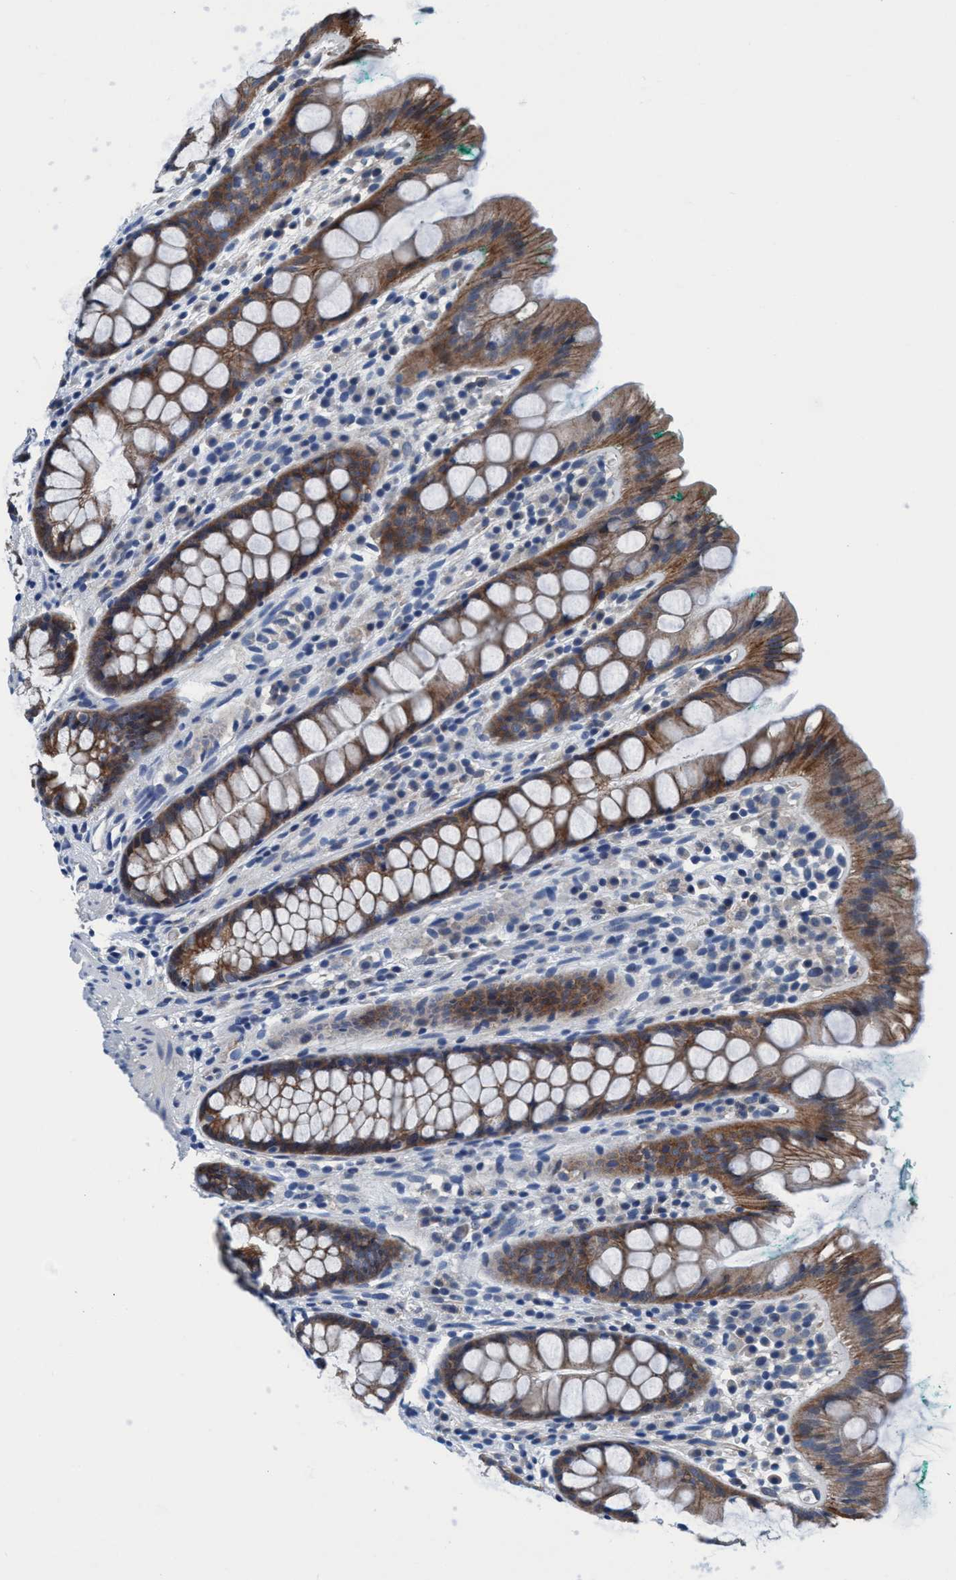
{"staining": {"intensity": "moderate", "quantity": ">75%", "location": "cytoplasmic/membranous"}, "tissue": "rectum", "cell_type": "Glandular cells", "image_type": "normal", "snomed": [{"axis": "morphology", "description": "Normal tissue, NOS"}, {"axis": "topography", "description": "Rectum"}], "caption": "Immunohistochemistry (IHC) (DAB (3,3'-diaminobenzidine)) staining of normal rectum reveals moderate cytoplasmic/membranous protein staining in approximately >75% of glandular cells.", "gene": "TMEM94", "patient": {"sex": "female", "age": 65}}